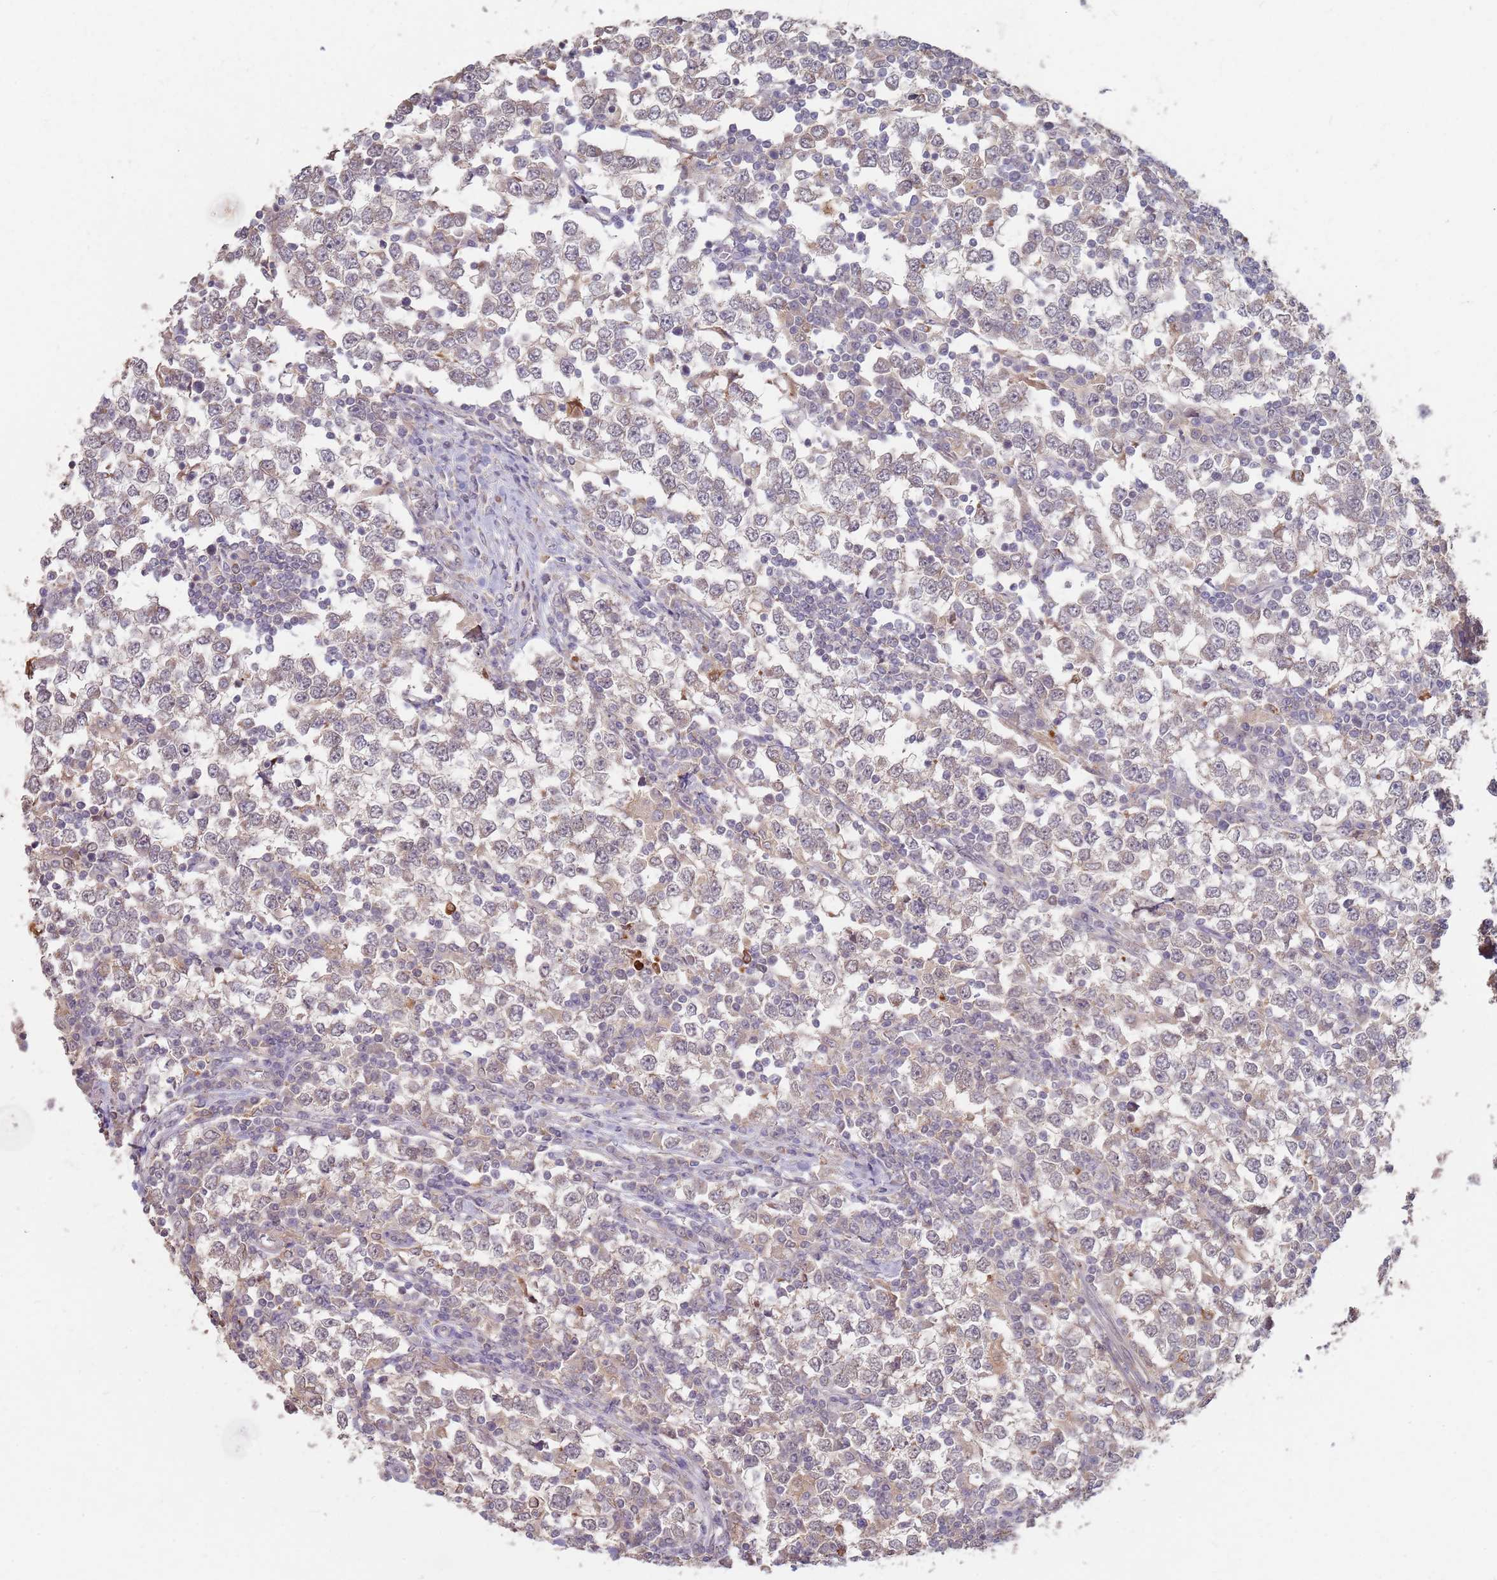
{"staining": {"intensity": "weak", "quantity": ">75%", "location": "cytoplasmic/membranous"}, "tissue": "testis cancer", "cell_type": "Tumor cells", "image_type": "cancer", "snomed": [{"axis": "morphology", "description": "Seminoma, NOS"}, {"axis": "topography", "description": "Testis"}], "caption": "This is an image of immunohistochemistry staining of testis seminoma, which shows weak expression in the cytoplasmic/membranous of tumor cells.", "gene": "MPEG1", "patient": {"sex": "male", "age": 65}}